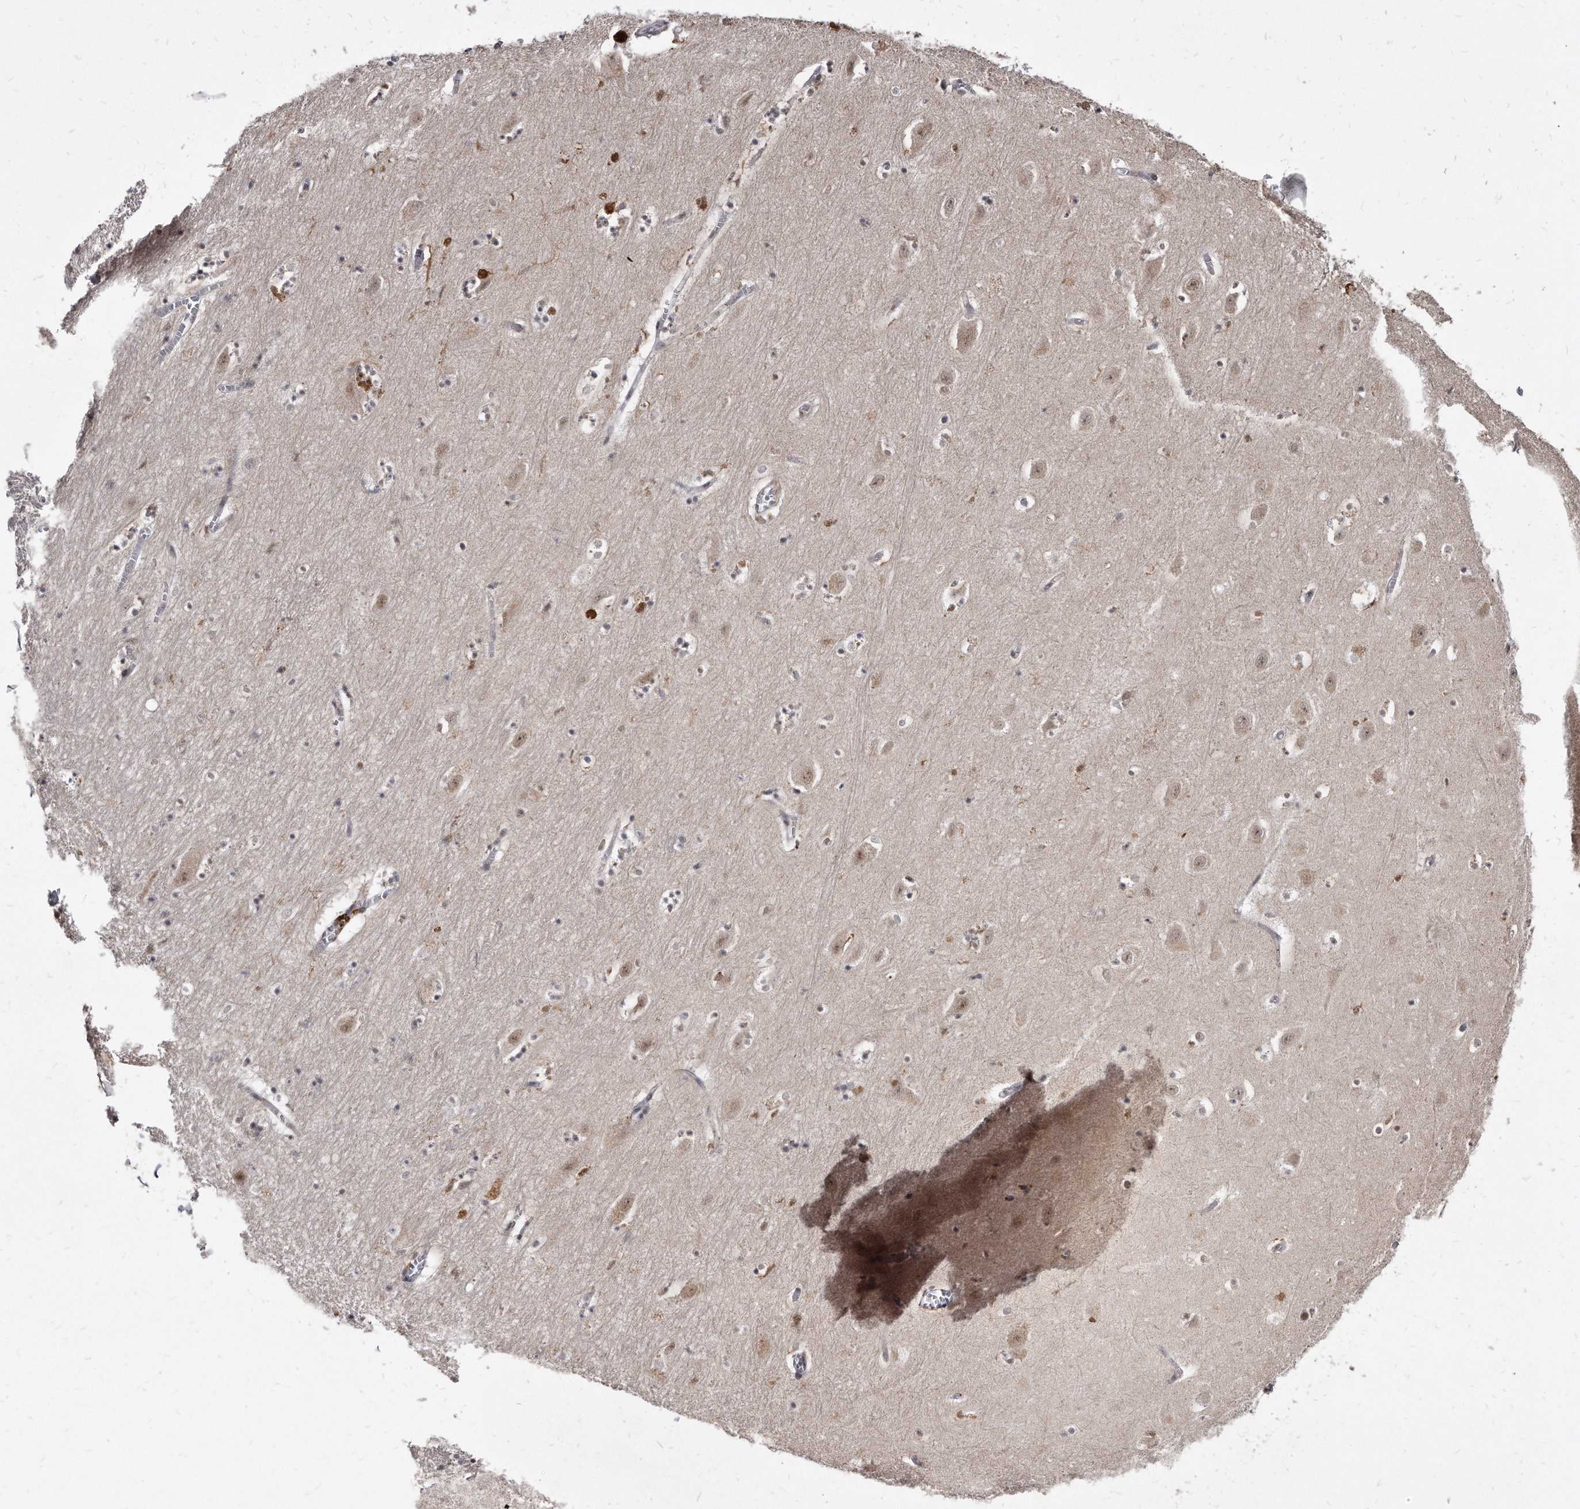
{"staining": {"intensity": "negative", "quantity": "none", "location": "none"}, "tissue": "hippocampus", "cell_type": "Glial cells", "image_type": "normal", "snomed": [{"axis": "morphology", "description": "Normal tissue, NOS"}, {"axis": "topography", "description": "Hippocampus"}], "caption": "A micrograph of hippocampus stained for a protein demonstrates no brown staining in glial cells.", "gene": "KLHDC3", "patient": {"sex": "female", "age": 64}}